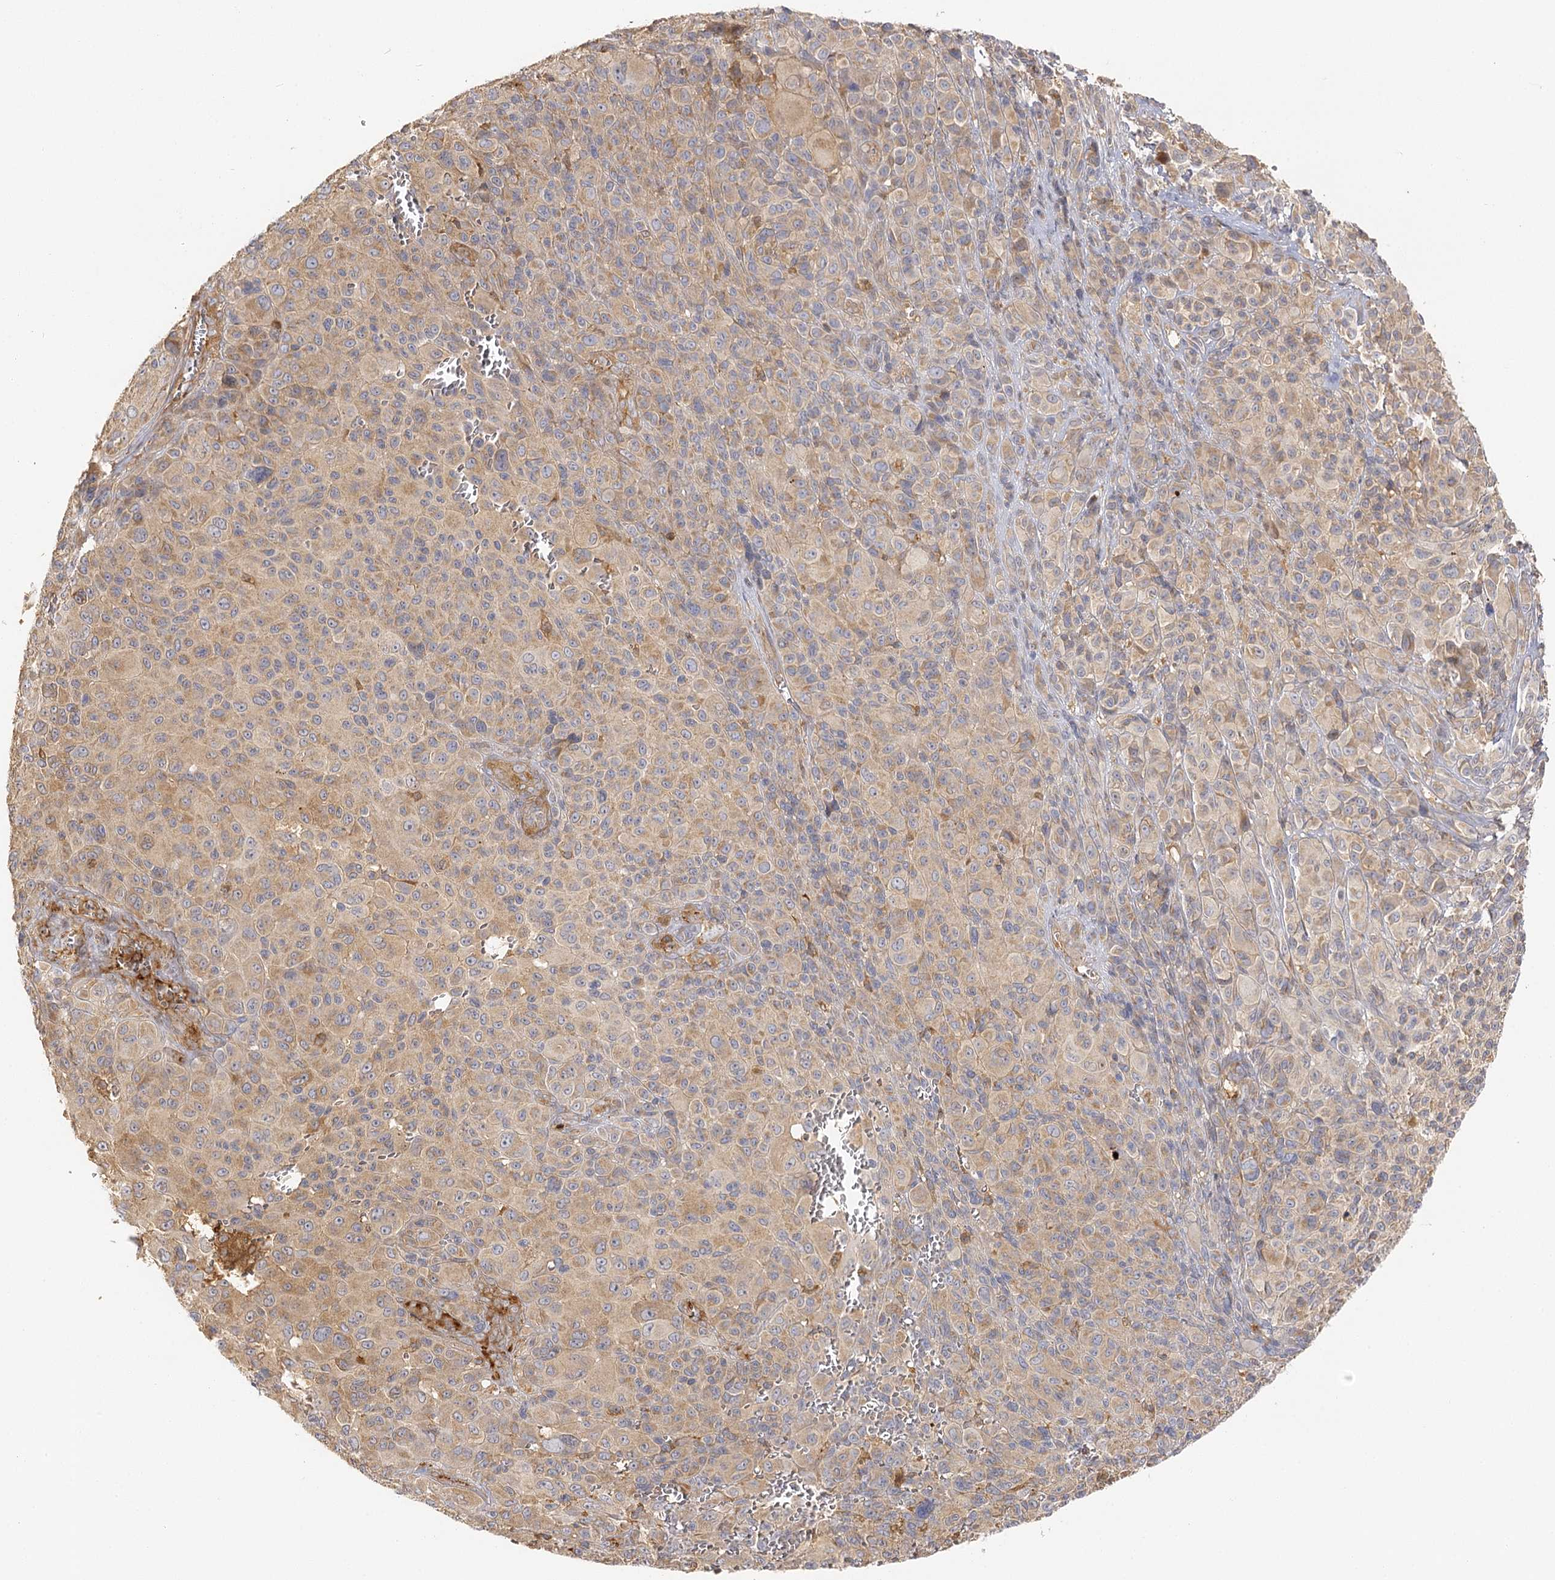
{"staining": {"intensity": "weak", "quantity": "25%-75%", "location": "cytoplasmic/membranous"}, "tissue": "melanoma", "cell_type": "Tumor cells", "image_type": "cancer", "snomed": [{"axis": "morphology", "description": "Malignant melanoma, NOS"}, {"axis": "topography", "description": "Skin of trunk"}], "caption": "Immunohistochemical staining of malignant melanoma reveals low levels of weak cytoplasmic/membranous expression in approximately 25%-75% of tumor cells.", "gene": "SEC24B", "patient": {"sex": "male", "age": 71}}